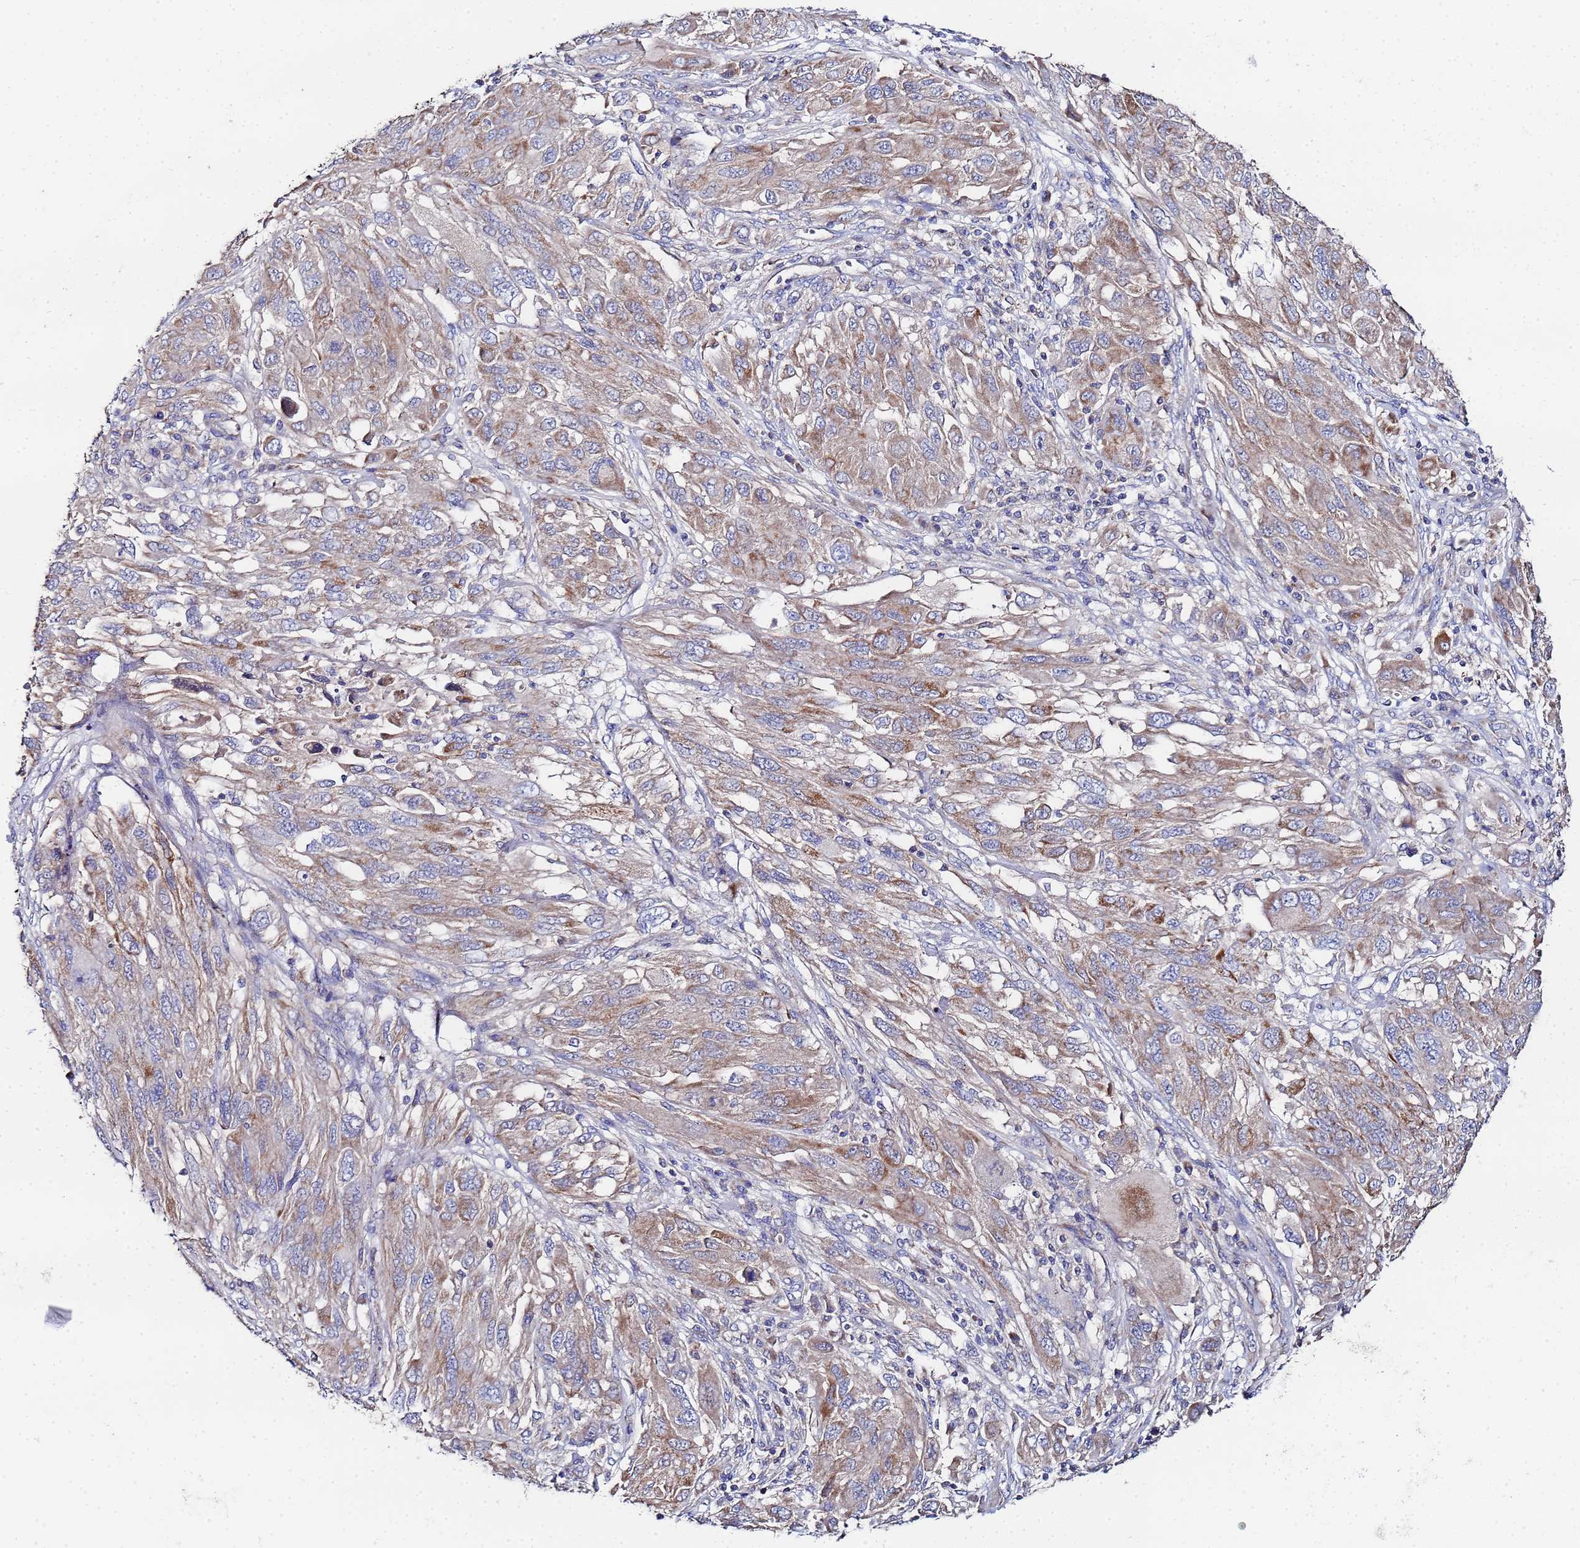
{"staining": {"intensity": "weak", "quantity": "25%-75%", "location": "cytoplasmic/membranous"}, "tissue": "melanoma", "cell_type": "Tumor cells", "image_type": "cancer", "snomed": [{"axis": "morphology", "description": "Malignant melanoma, NOS"}, {"axis": "topography", "description": "Skin"}], "caption": "Malignant melanoma stained for a protein (brown) displays weak cytoplasmic/membranous positive expression in approximately 25%-75% of tumor cells.", "gene": "FAHD2A", "patient": {"sex": "female", "age": 91}}